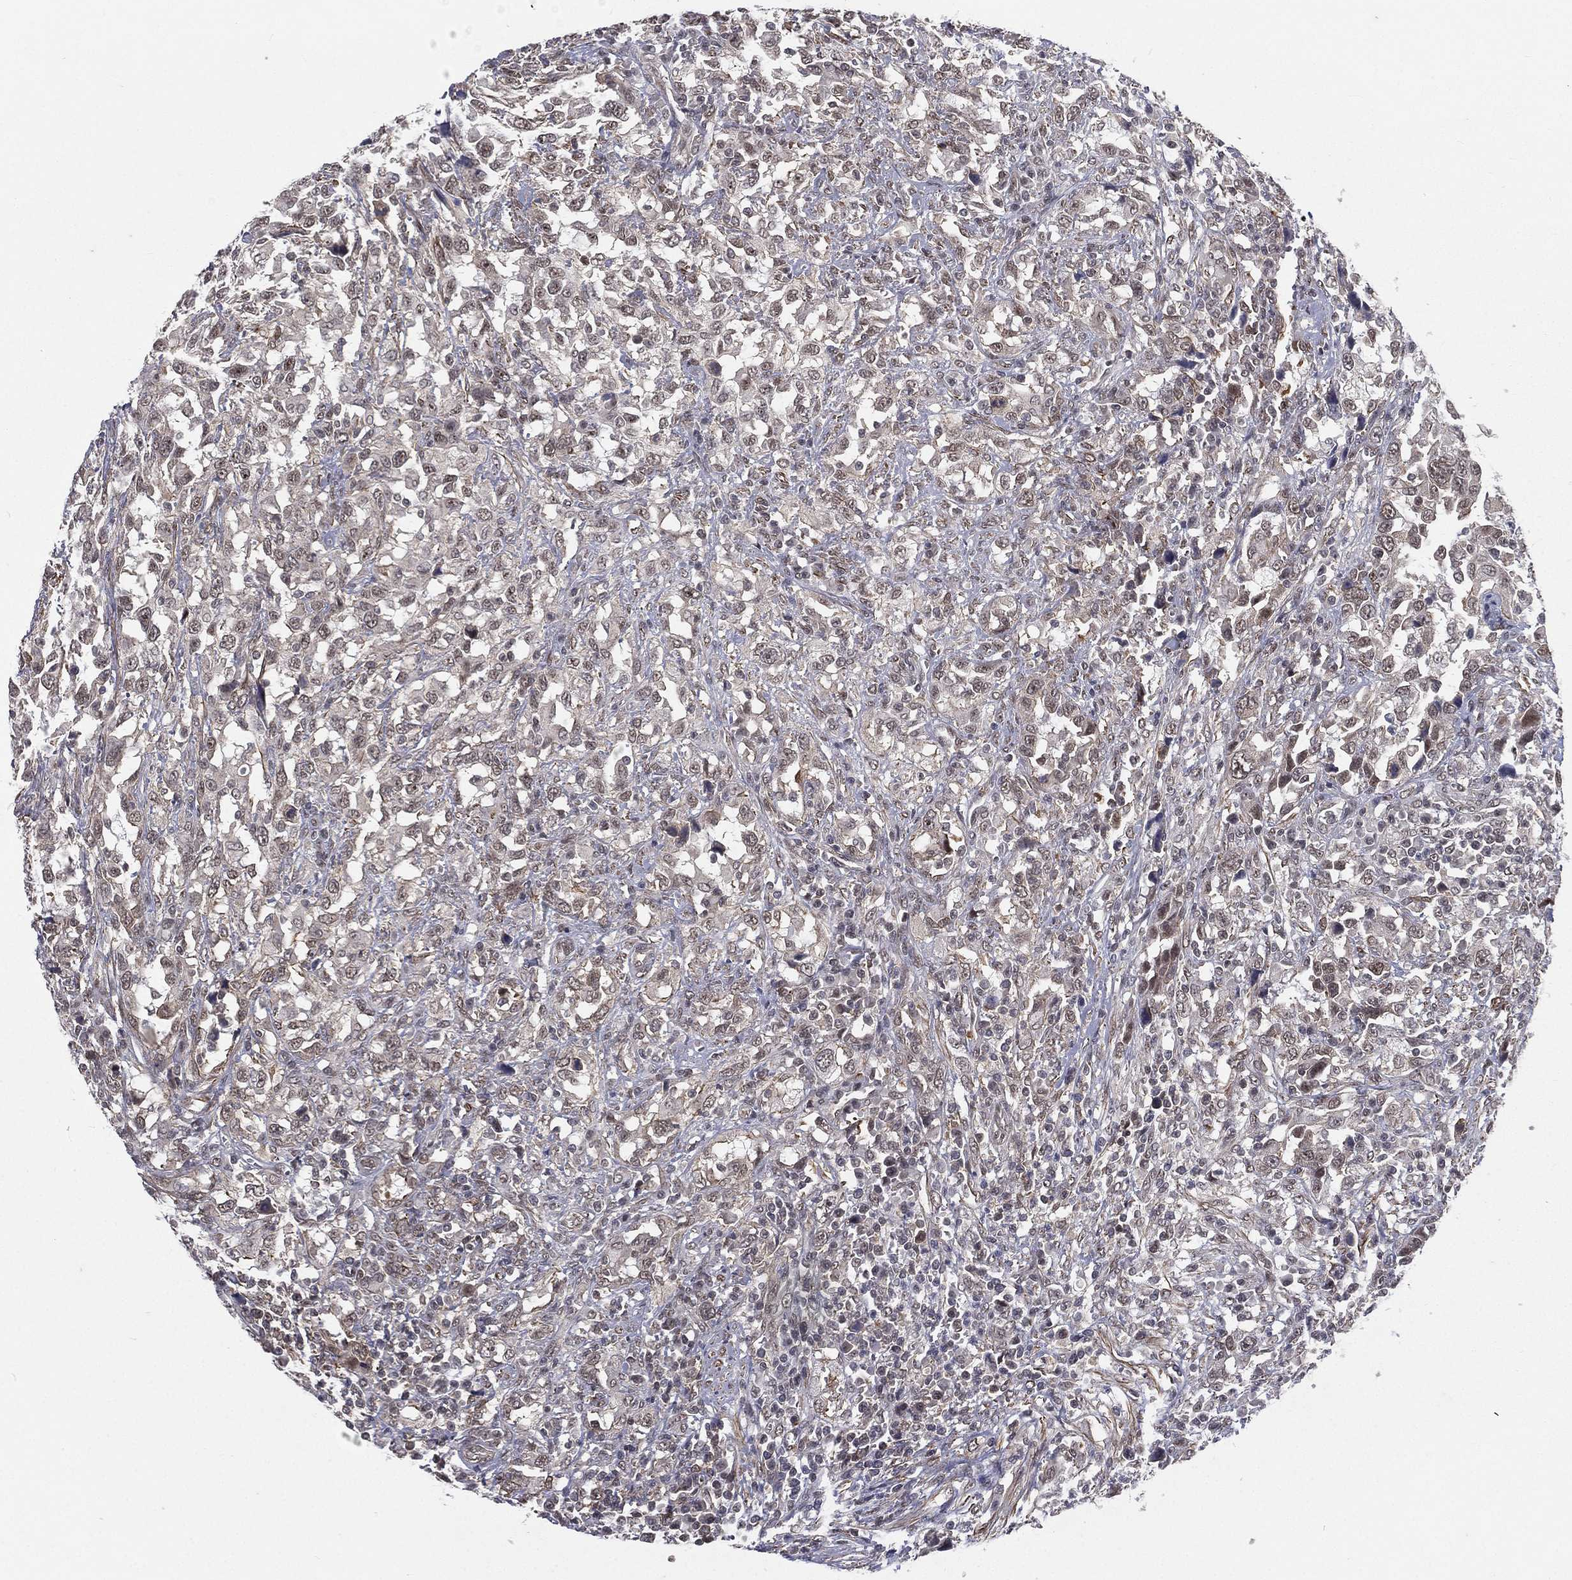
{"staining": {"intensity": "weak", "quantity": "<25%", "location": "nuclear"}, "tissue": "urothelial cancer", "cell_type": "Tumor cells", "image_type": "cancer", "snomed": [{"axis": "morphology", "description": "Urothelial carcinoma, NOS"}, {"axis": "morphology", "description": "Urothelial carcinoma, High grade"}, {"axis": "topography", "description": "Urinary bladder"}], "caption": "A photomicrograph of human high-grade urothelial carcinoma is negative for staining in tumor cells.", "gene": "MORC2", "patient": {"sex": "female", "age": 64}}